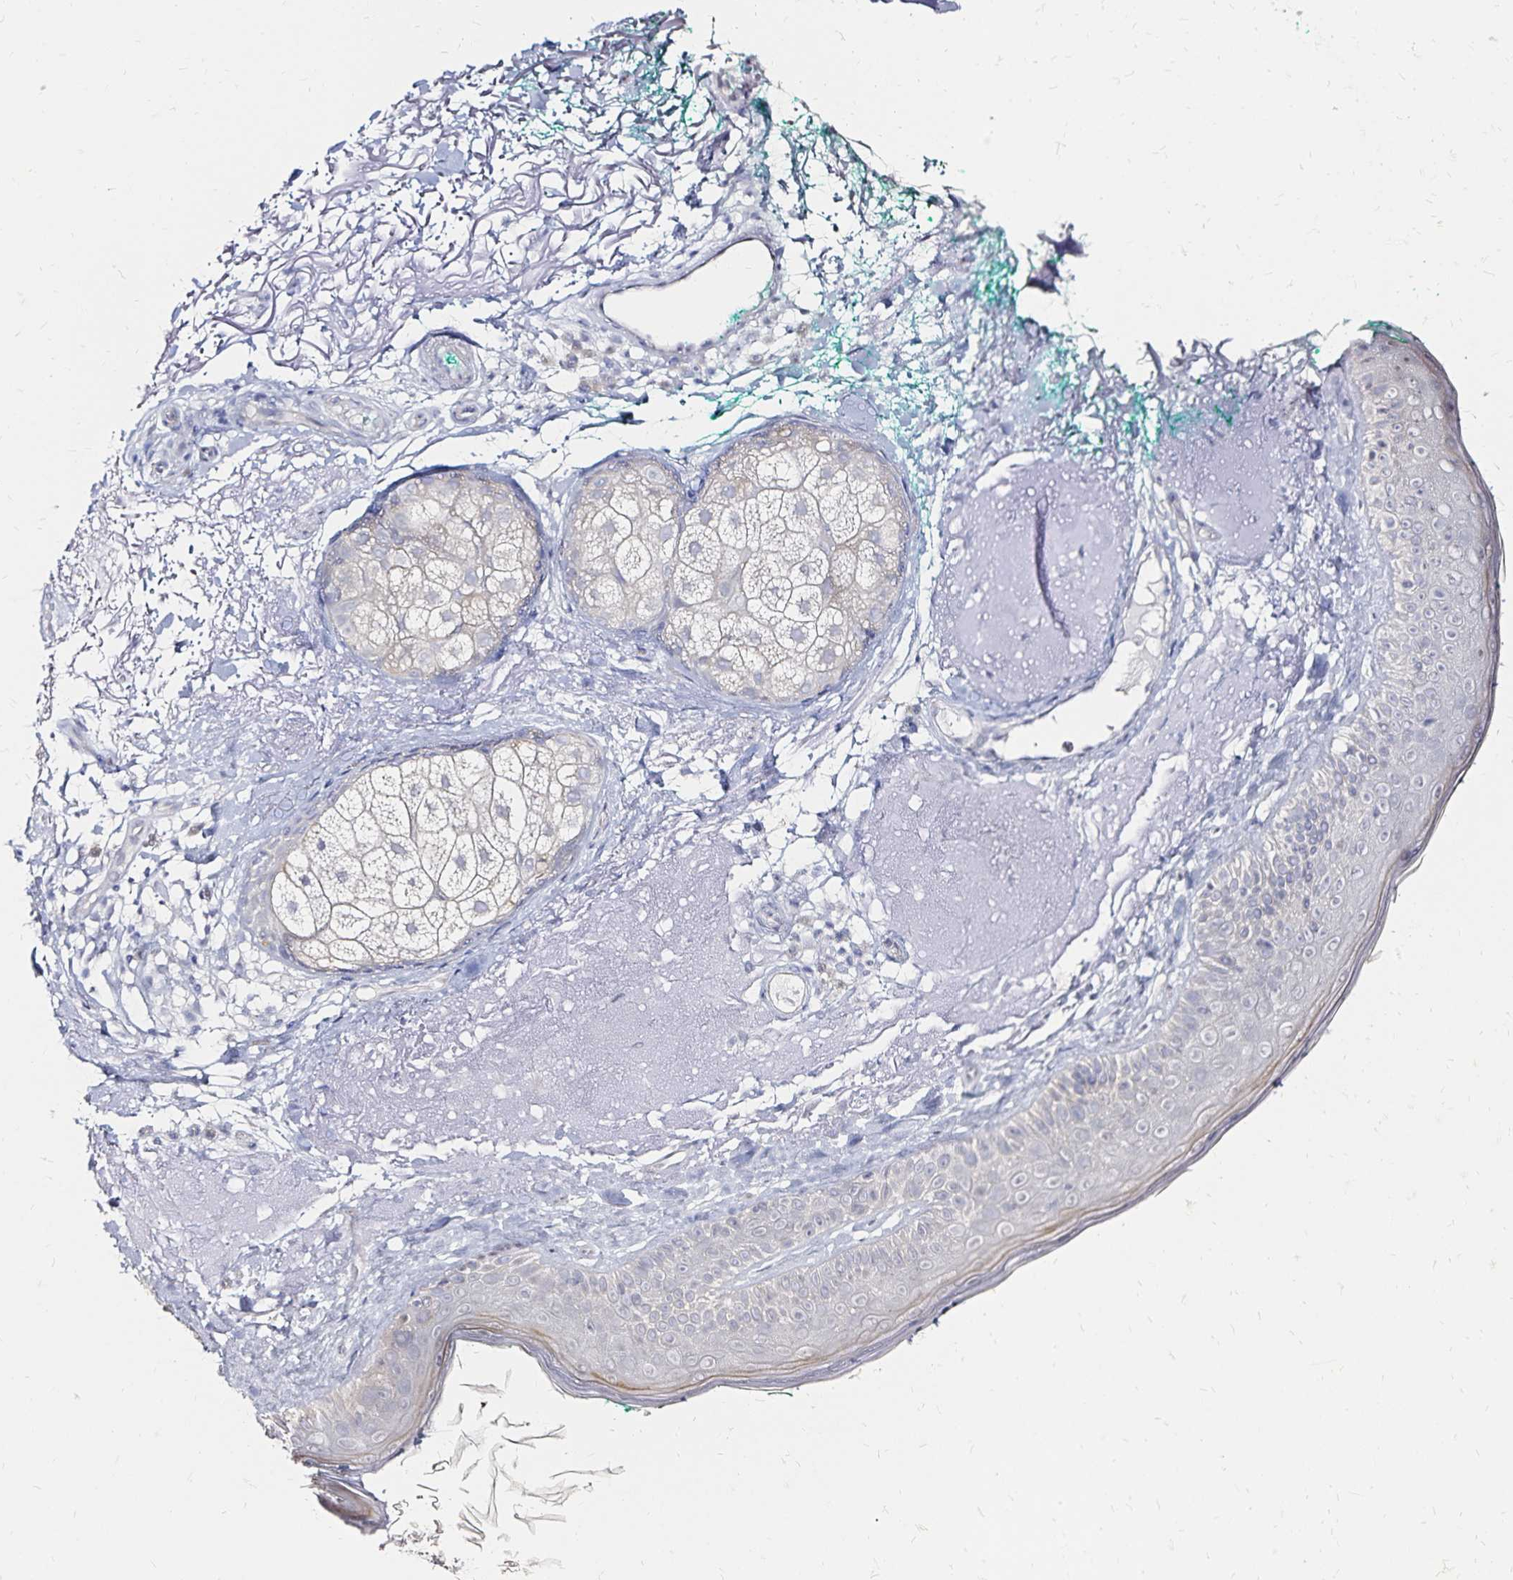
{"staining": {"intensity": "negative", "quantity": "none", "location": "none"}, "tissue": "skin", "cell_type": "Fibroblasts", "image_type": "normal", "snomed": [{"axis": "morphology", "description": "Normal tissue, NOS"}, {"axis": "topography", "description": "Skin"}], "caption": "An immunohistochemistry (IHC) image of unremarkable skin is shown. There is no staining in fibroblasts of skin. Nuclei are stained in blue.", "gene": "SLC5A1", "patient": {"sex": "male", "age": 73}}